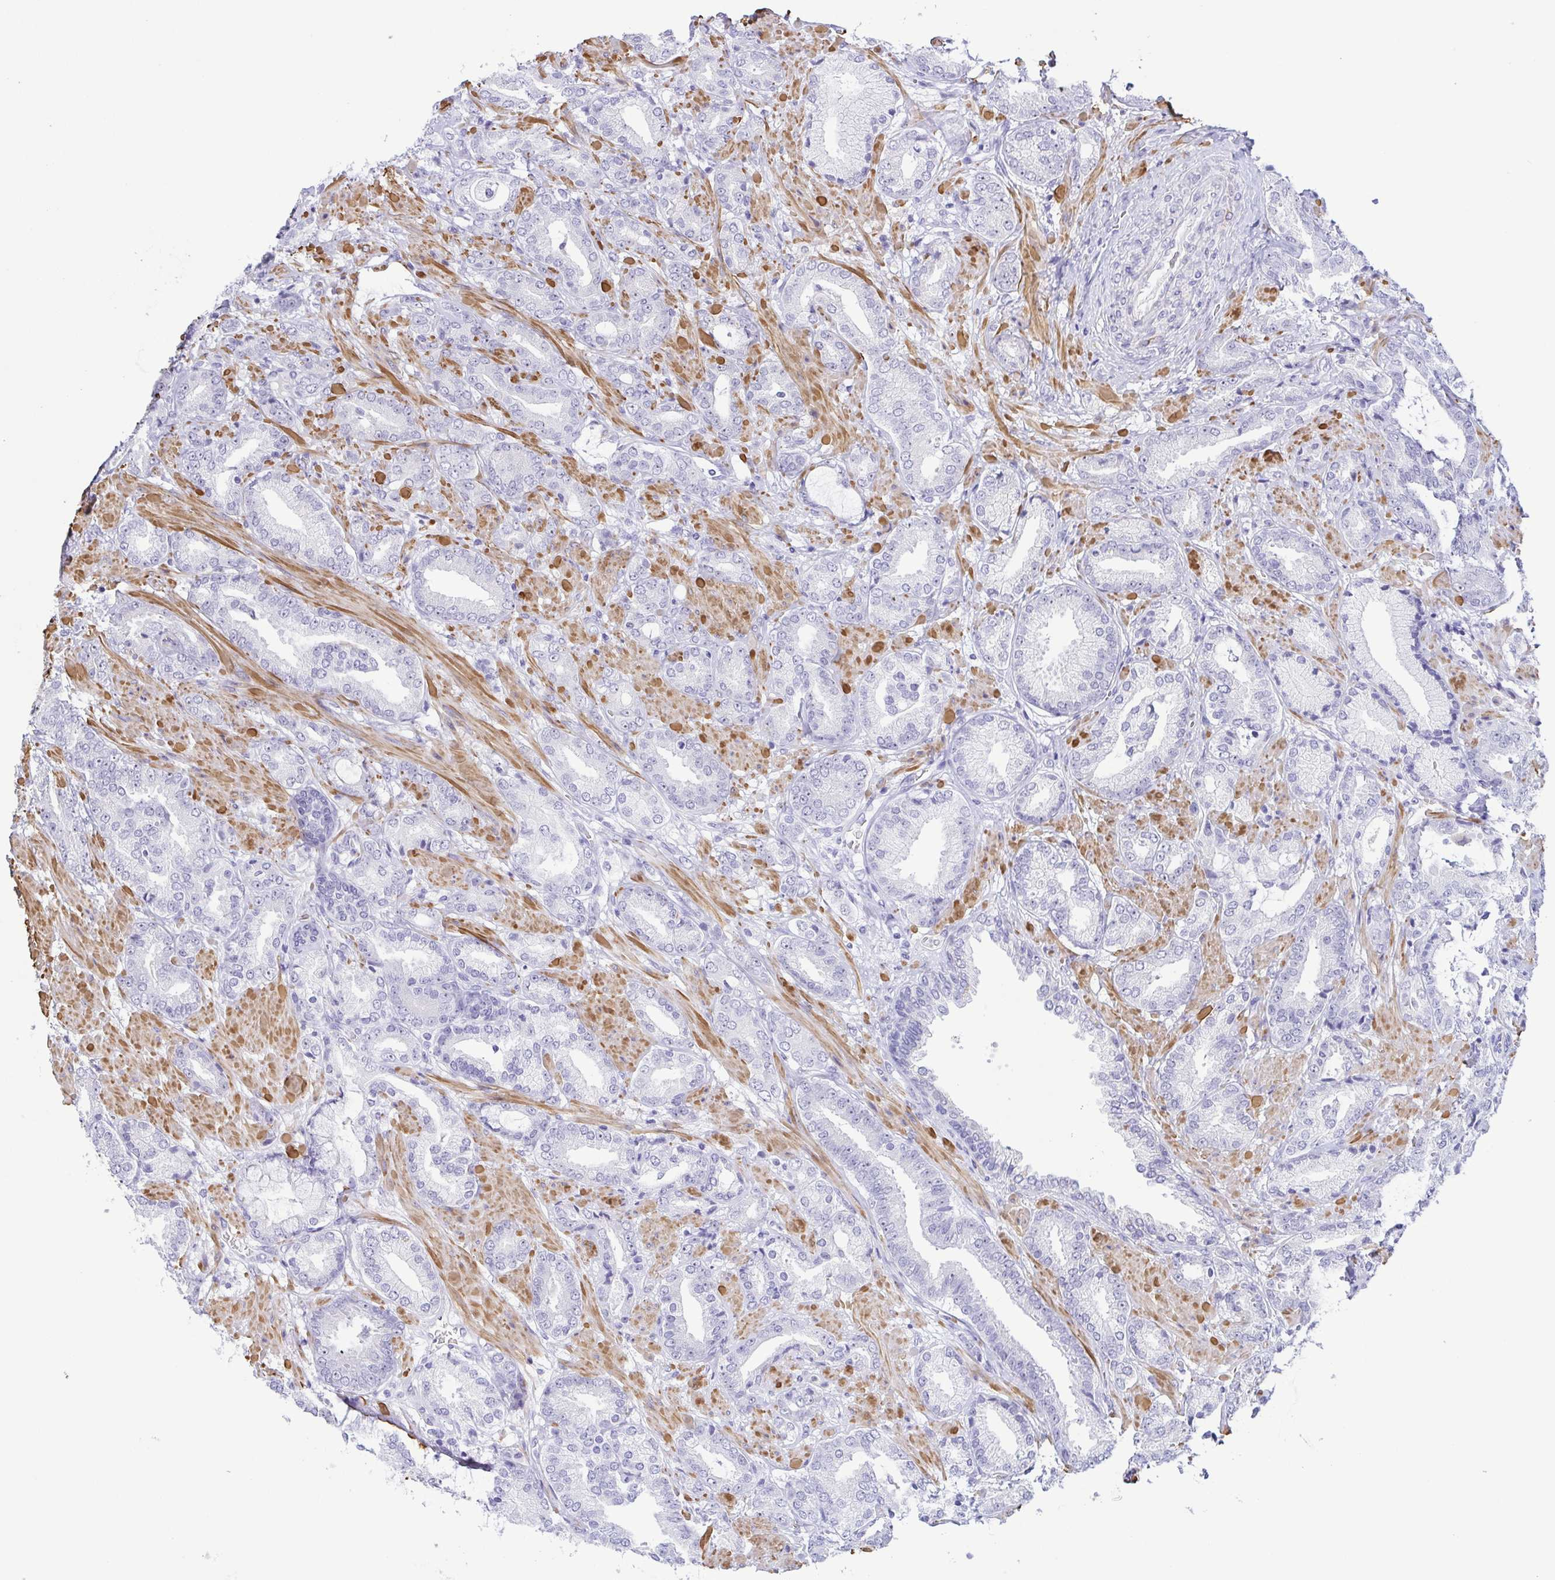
{"staining": {"intensity": "negative", "quantity": "none", "location": "none"}, "tissue": "prostate cancer", "cell_type": "Tumor cells", "image_type": "cancer", "snomed": [{"axis": "morphology", "description": "Adenocarcinoma, High grade"}, {"axis": "topography", "description": "Prostate"}], "caption": "Tumor cells are negative for brown protein staining in prostate high-grade adenocarcinoma. (DAB IHC visualized using brightfield microscopy, high magnification).", "gene": "MYL7", "patient": {"sex": "male", "age": 56}}